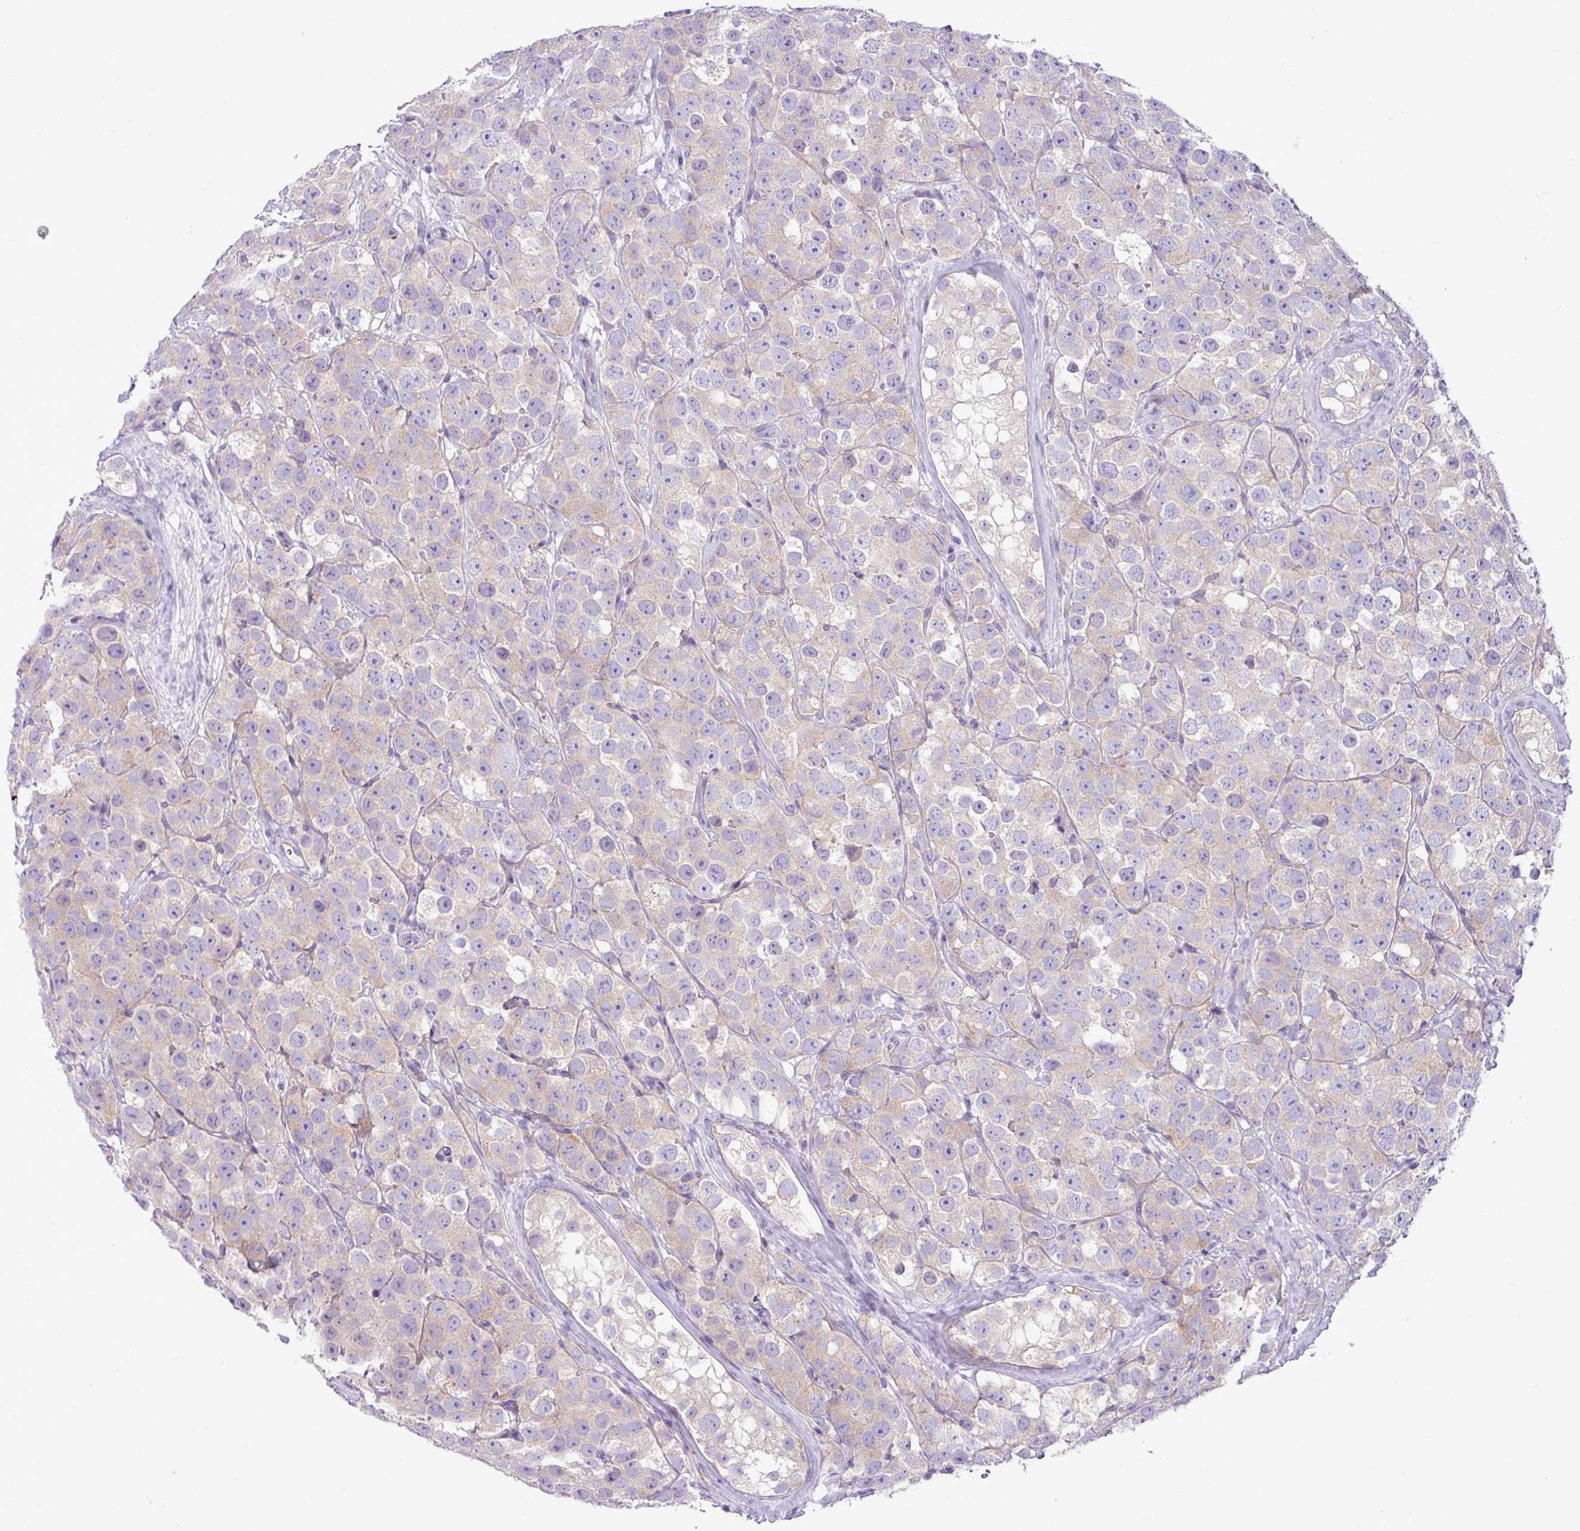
{"staining": {"intensity": "negative", "quantity": "none", "location": "none"}, "tissue": "testis cancer", "cell_type": "Tumor cells", "image_type": "cancer", "snomed": [{"axis": "morphology", "description": "Seminoma, NOS"}, {"axis": "topography", "description": "Testis"}], "caption": "Seminoma (testis) was stained to show a protein in brown. There is no significant expression in tumor cells. (IHC, brightfield microscopy, high magnification).", "gene": "ZSCAN5A", "patient": {"sex": "male", "age": 28}}